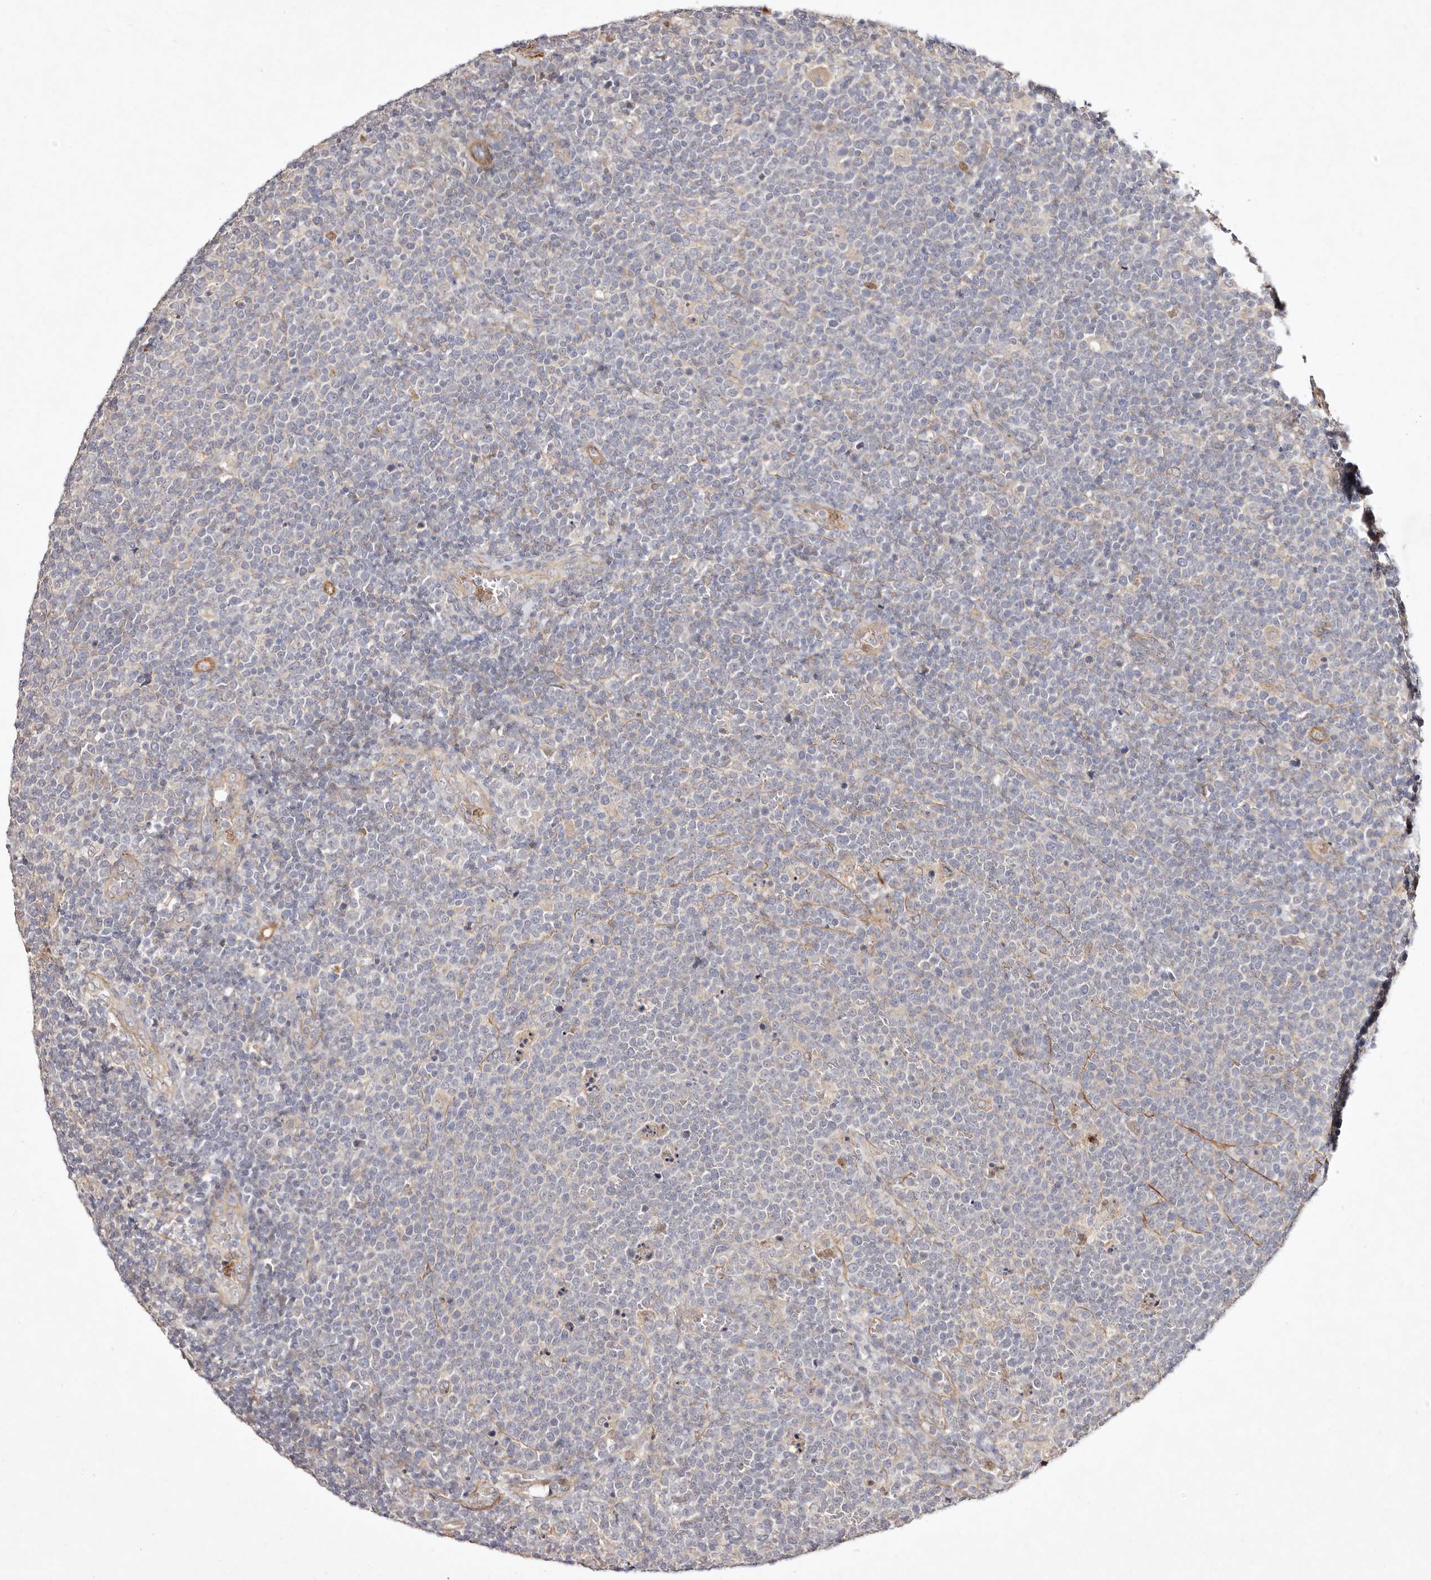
{"staining": {"intensity": "negative", "quantity": "none", "location": "none"}, "tissue": "lymphoma", "cell_type": "Tumor cells", "image_type": "cancer", "snomed": [{"axis": "morphology", "description": "Malignant lymphoma, non-Hodgkin's type, High grade"}, {"axis": "topography", "description": "Lymph node"}], "caption": "The immunohistochemistry micrograph has no significant expression in tumor cells of malignant lymphoma, non-Hodgkin's type (high-grade) tissue.", "gene": "MTMR11", "patient": {"sex": "male", "age": 61}}